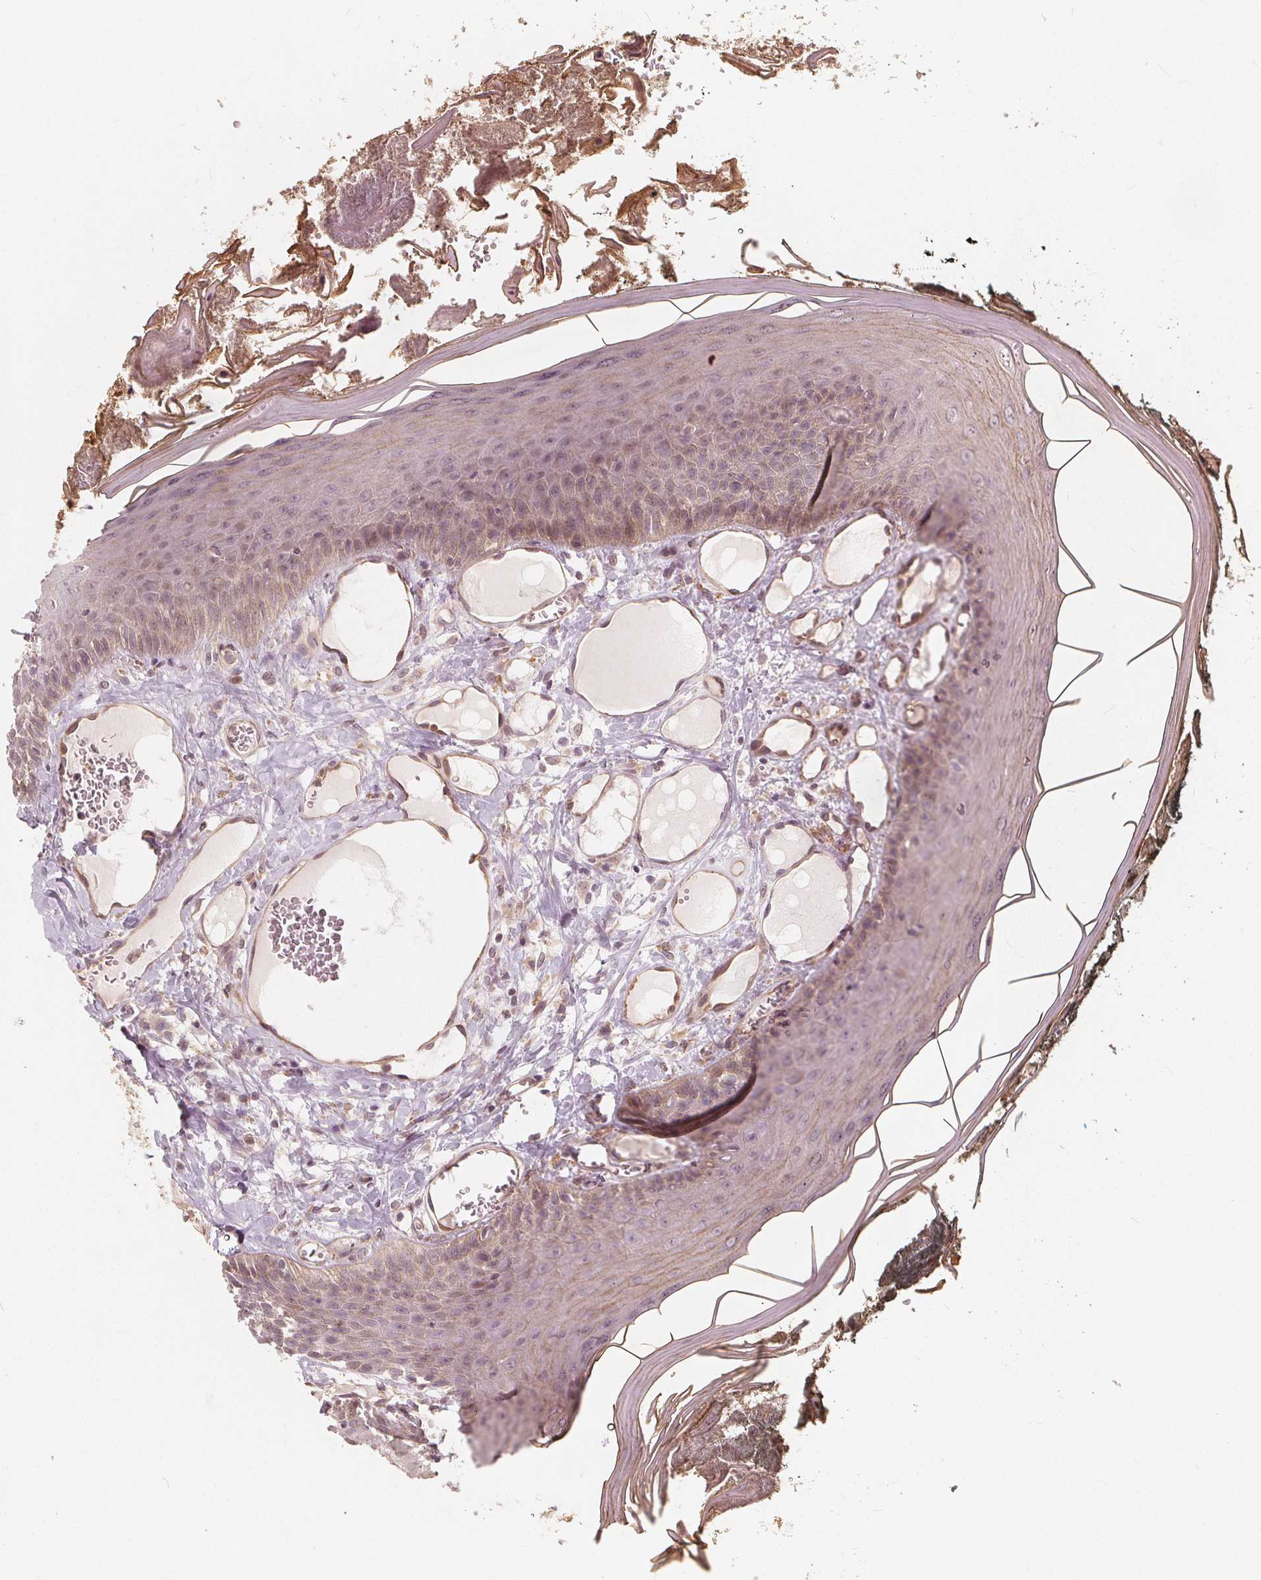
{"staining": {"intensity": "moderate", "quantity": "<25%", "location": "cytoplasmic/membranous"}, "tissue": "oral mucosa", "cell_type": "Squamous epithelial cells", "image_type": "normal", "snomed": [{"axis": "morphology", "description": "Normal tissue, NOS"}, {"axis": "topography", "description": "Oral tissue"}], "caption": "Immunohistochemical staining of normal oral mucosa shows low levels of moderate cytoplasmic/membranous staining in approximately <25% of squamous epithelial cells. The protein of interest is shown in brown color, while the nuclei are stained blue.", "gene": "SNX12", "patient": {"sex": "male", "age": 9}}